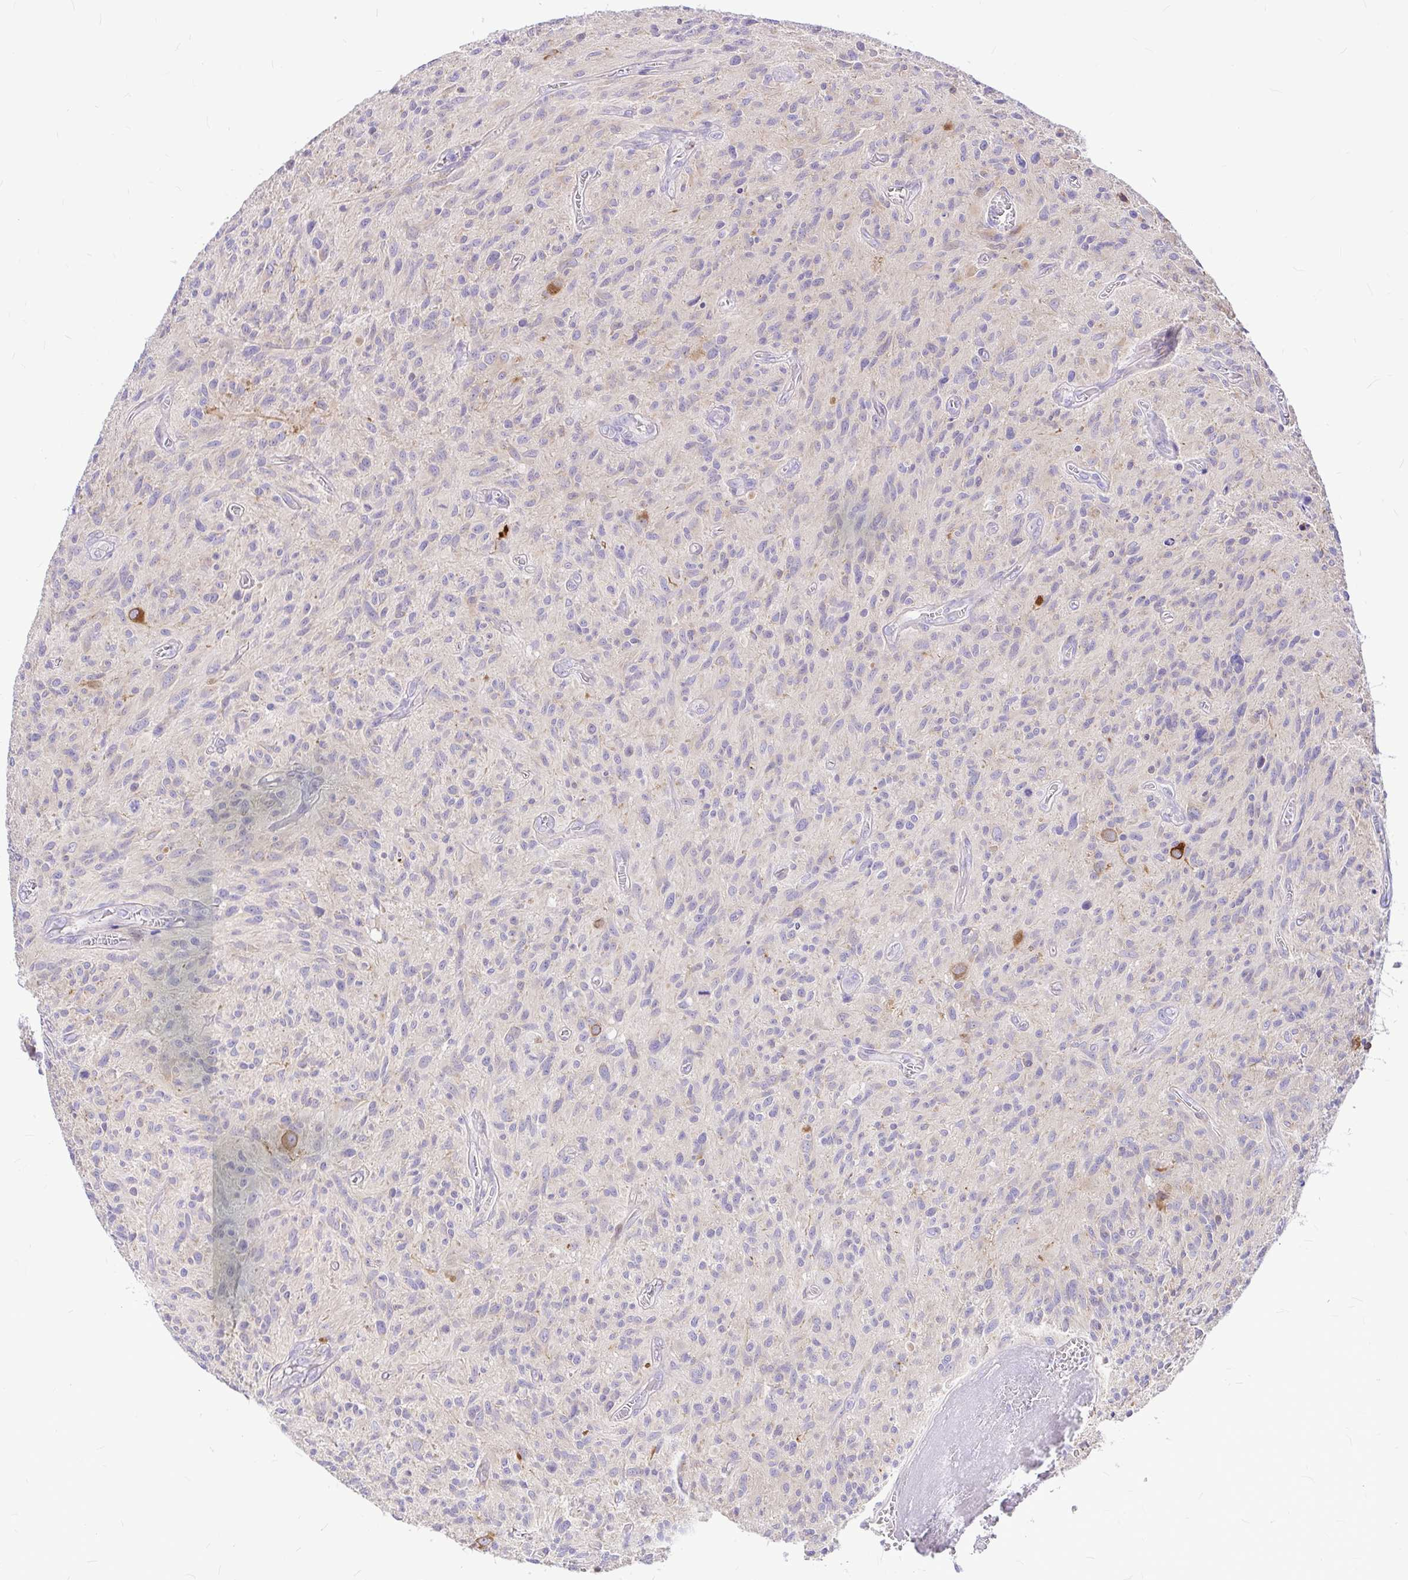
{"staining": {"intensity": "negative", "quantity": "none", "location": "none"}, "tissue": "glioma", "cell_type": "Tumor cells", "image_type": "cancer", "snomed": [{"axis": "morphology", "description": "Glioma, malignant, High grade"}, {"axis": "topography", "description": "Brain"}], "caption": "Malignant glioma (high-grade) was stained to show a protein in brown. There is no significant expression in tumor cells.", "gene": "GABBR2", "patient": {"sex": "male", "age": 75}}